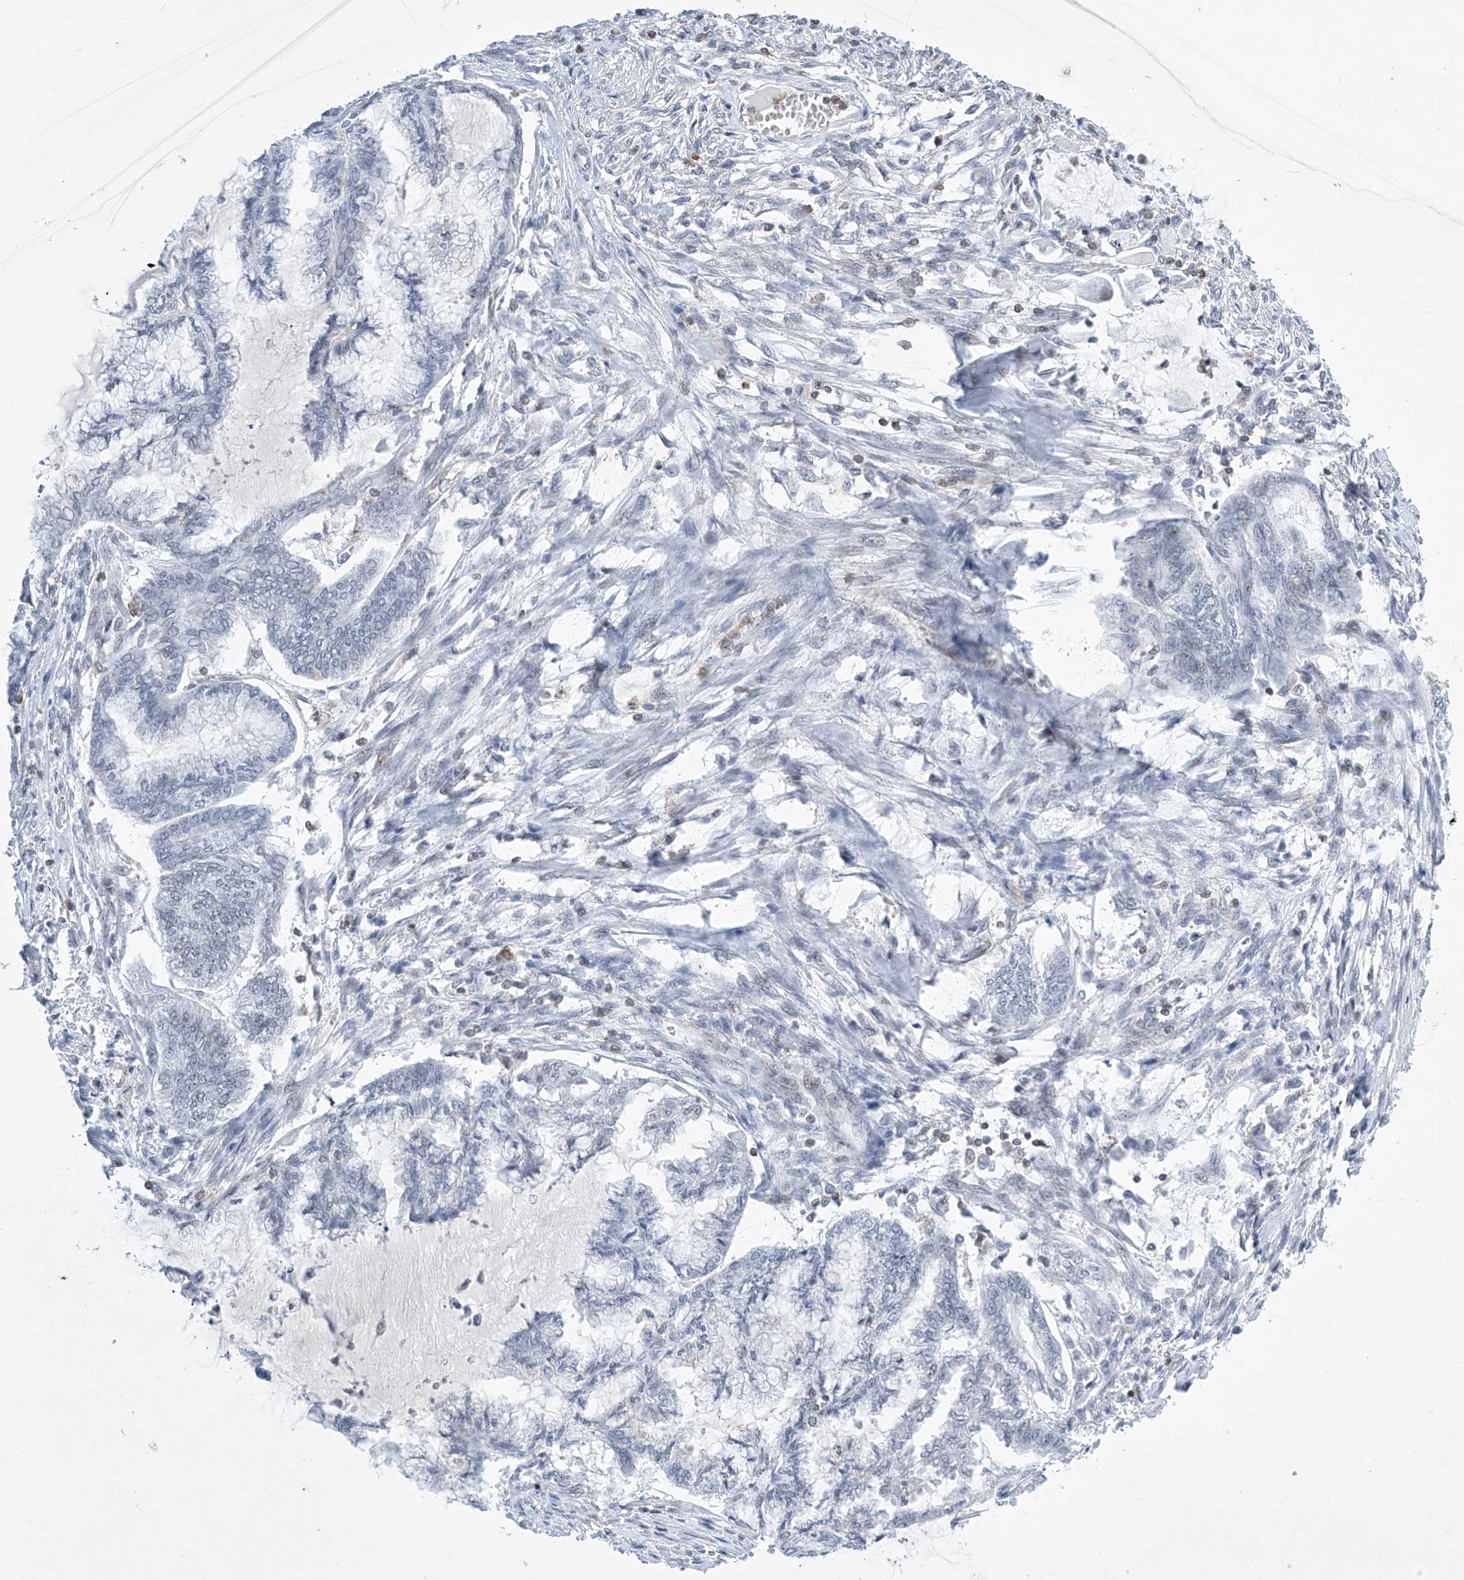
{"staining": {"intensity": "negative", "quantity": "none", "location": "none"}, "tissue": "endometrial cancer", "cell_type": "Tumor cells", "image_type": "cancer", "snomed": [{"axis": "morphology", "description": "Adenocarcinoma, NOS"}, {"axis": "topography", "description": "Endometrium"}], "caption": "This is an immunohistochemistry micrograph of human adenocarcinoma (endometrial). There is no expression in tumor cells.", "gene": "MSL3", "patient": {"sex": "female", "age": 86}}